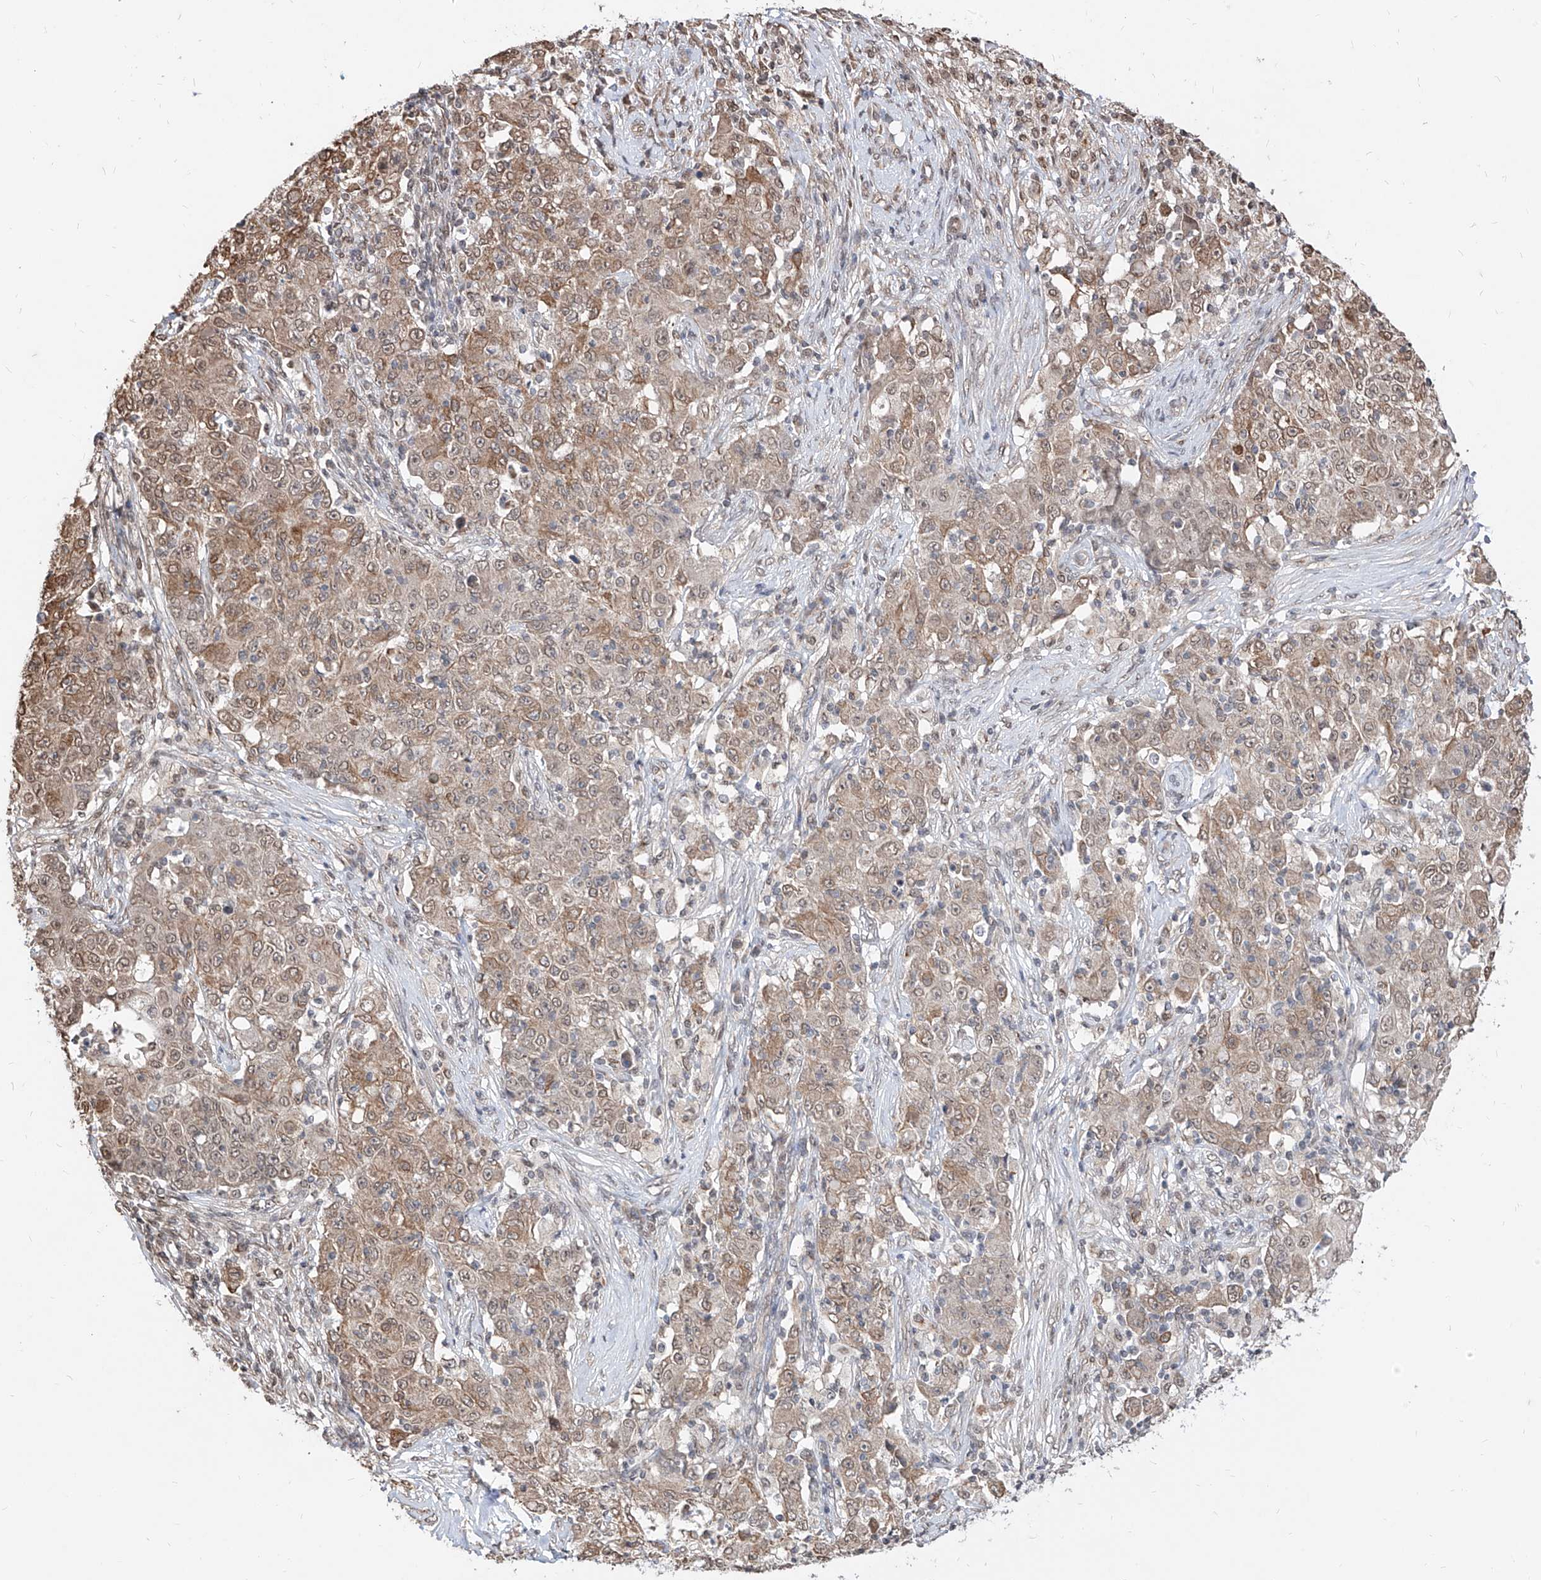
{"staining": {"intensity": "moderate", "quantity": "25%-75%", "location": "cytoplasmic/membranous"}, "tissue": "ovarian cancer", "cell_type": "Tumor cells", "image_type": "cancer", "snomed": [{"axis": "morphology", "description": "Carcinoma, endometroid"}, {"axis": "topography", "description": "Ovary"}], "caption": "A brown stain labels moderate cytoplasmic/membranous positivity of a protein in ovarian cancer (endometroid carcinoma) tumor cells.", "gene": "C8orf82", "patient": {"sex": "female", "age": 42}}